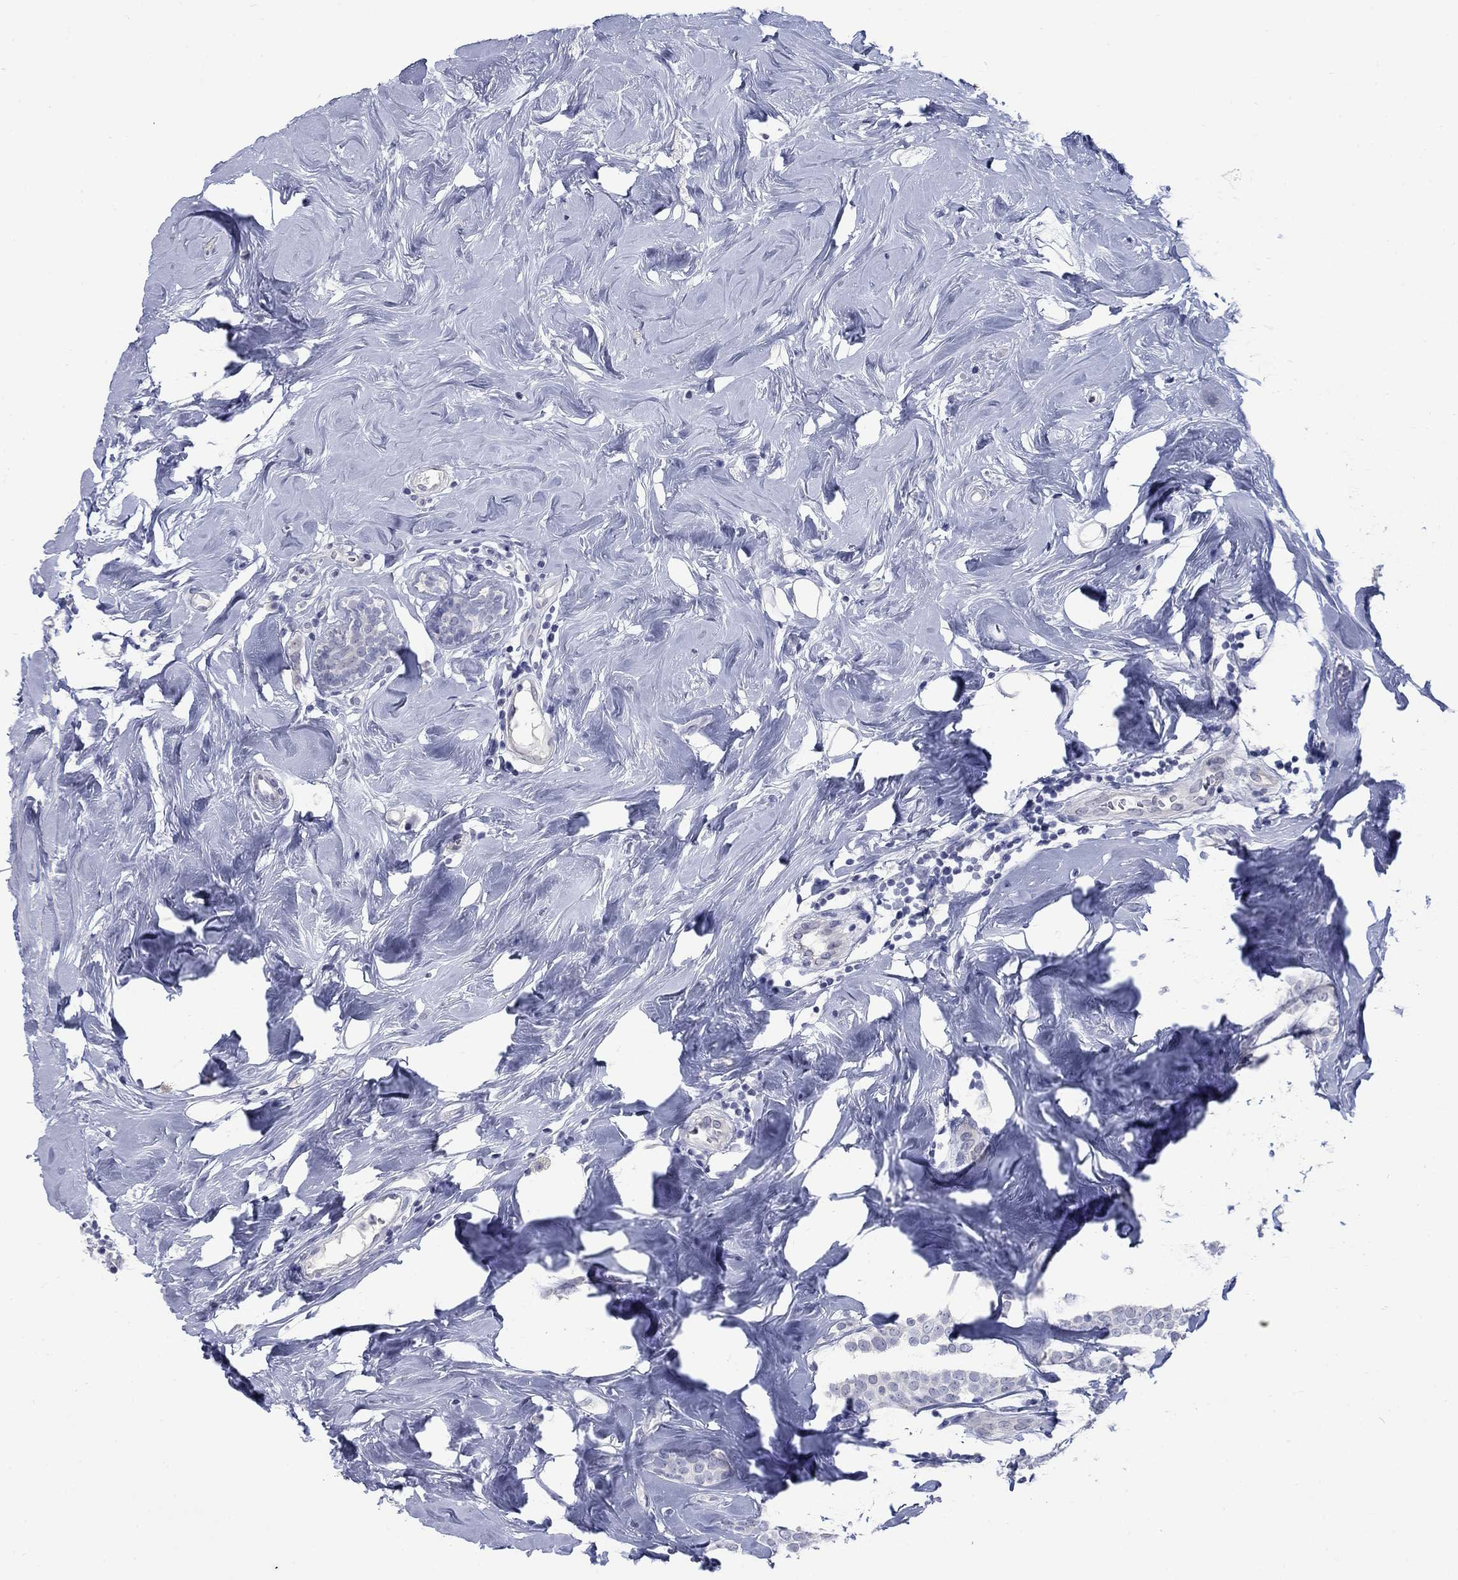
{"staining": {"intensity": "negative", "quantity": "none", "location": "none"}, "tissue": "breast cancer", "cell_type": "Tumor cells", "image_type": "cancer", "snomed": [{"axis": "morphology", "description": "Lobular carcinoma"}, {"axis": "topography", "description": "Breast"}], "caption": "The immunohistochemistry (IHC) photomicrograph has no significant expression in tumor cells of breast cancer tissue.", "gene": "ATP6V1G2", "patient": {"sex": "female", "age": 49}}